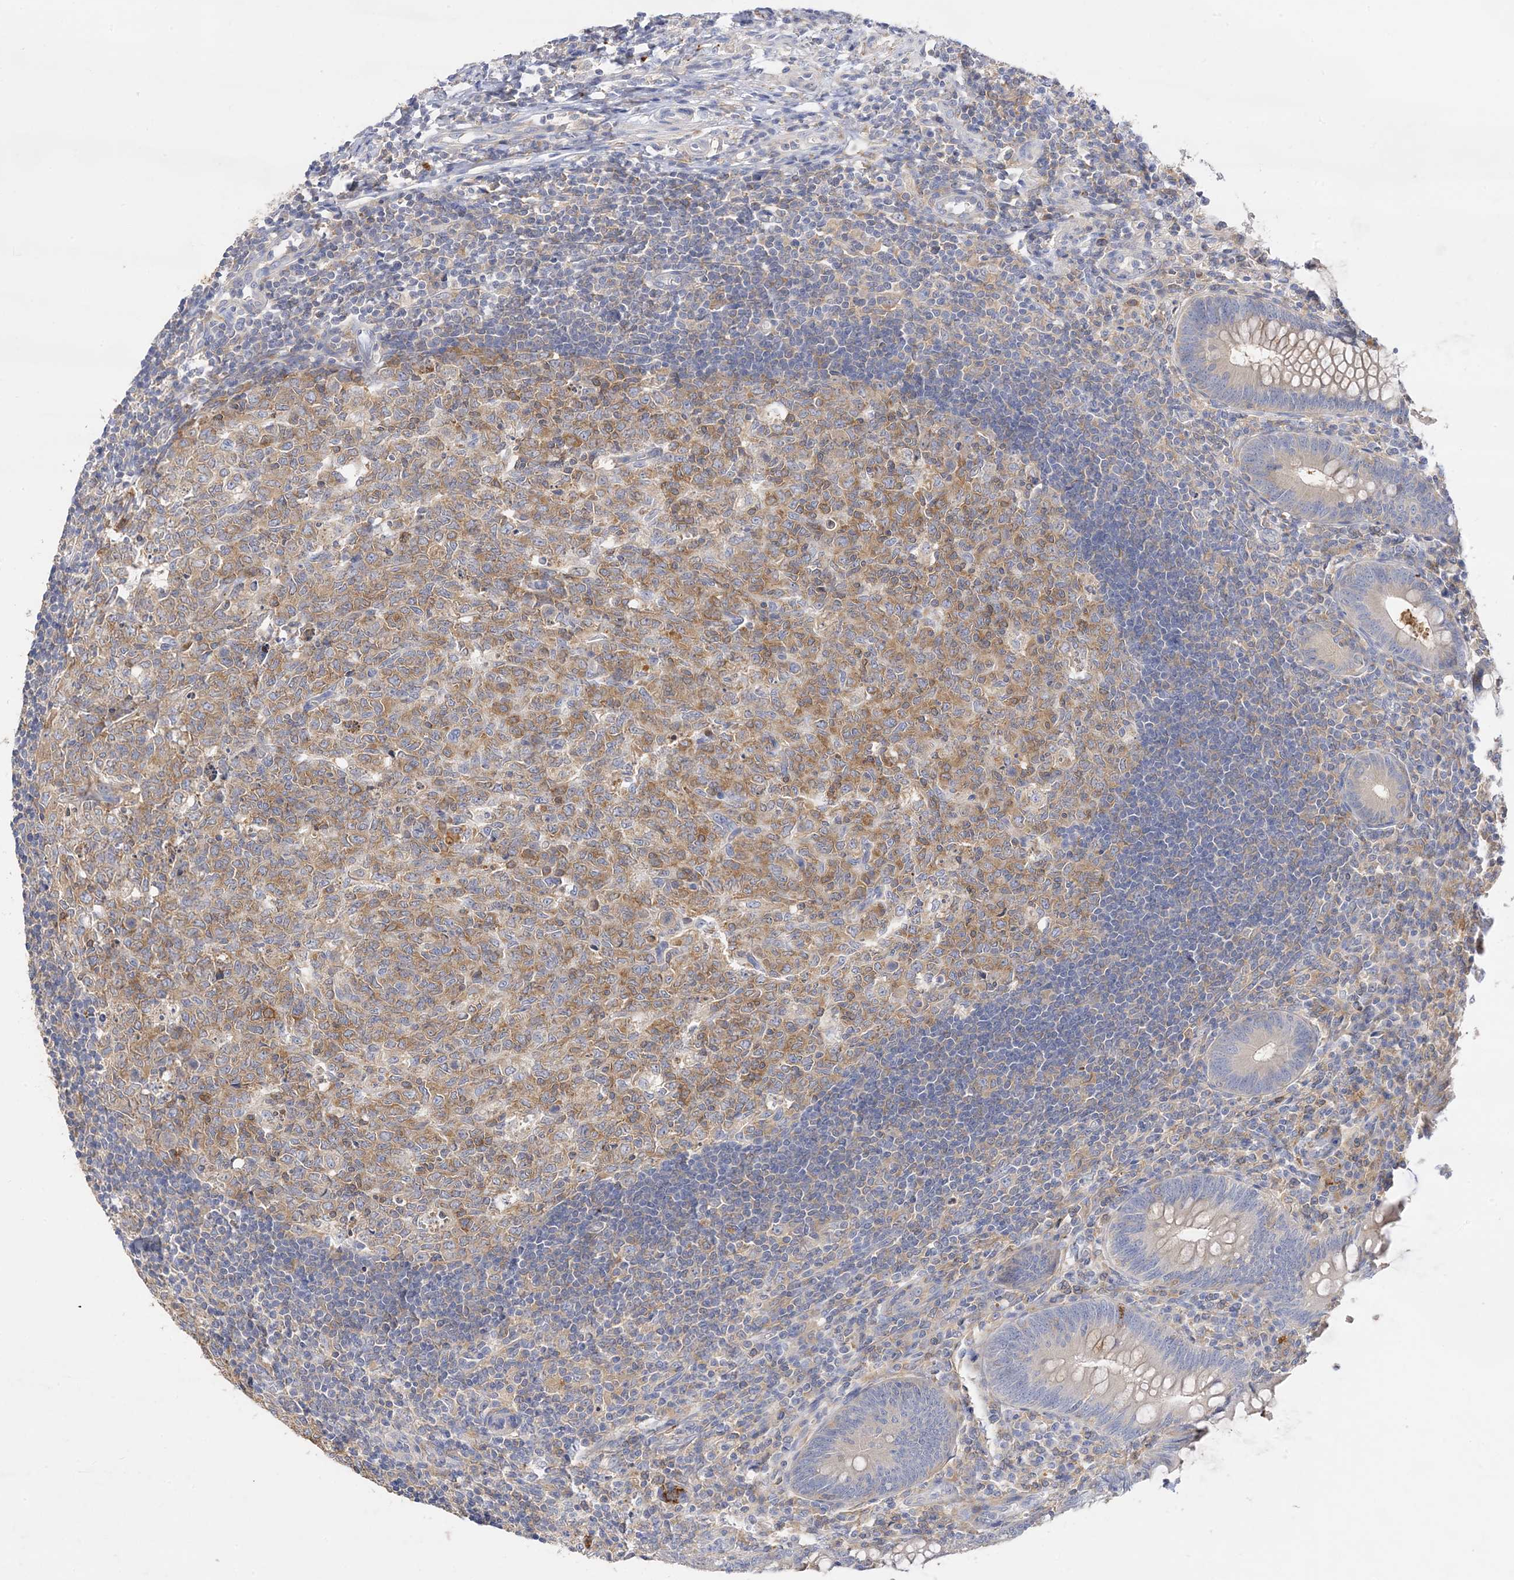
{"staining": {"intensity": "weak", "quantity": "25%-75%", "location": "cytoplasmic/membranous"}, "tissue": "appendix", "cell_type": "Glandular cells", "image_type": "normal", "snomed": [{"axis": "morphology", "description": "Normal tissue, NOS"}, {"axis": "topography", "description": "Appendix"}], "caption": "High-magnification brightfield microscopy of benign appendix stained with DAB (3,3'-diaminobenzidine) (brown) and counterstained with hematoxylin (blue). glandular cells exhibit weak cytoplasmic/membranous staining is identified in about25%-75% of cells.", "gene": "ARV1", "patient": {"sex": "male", "age": 14}}